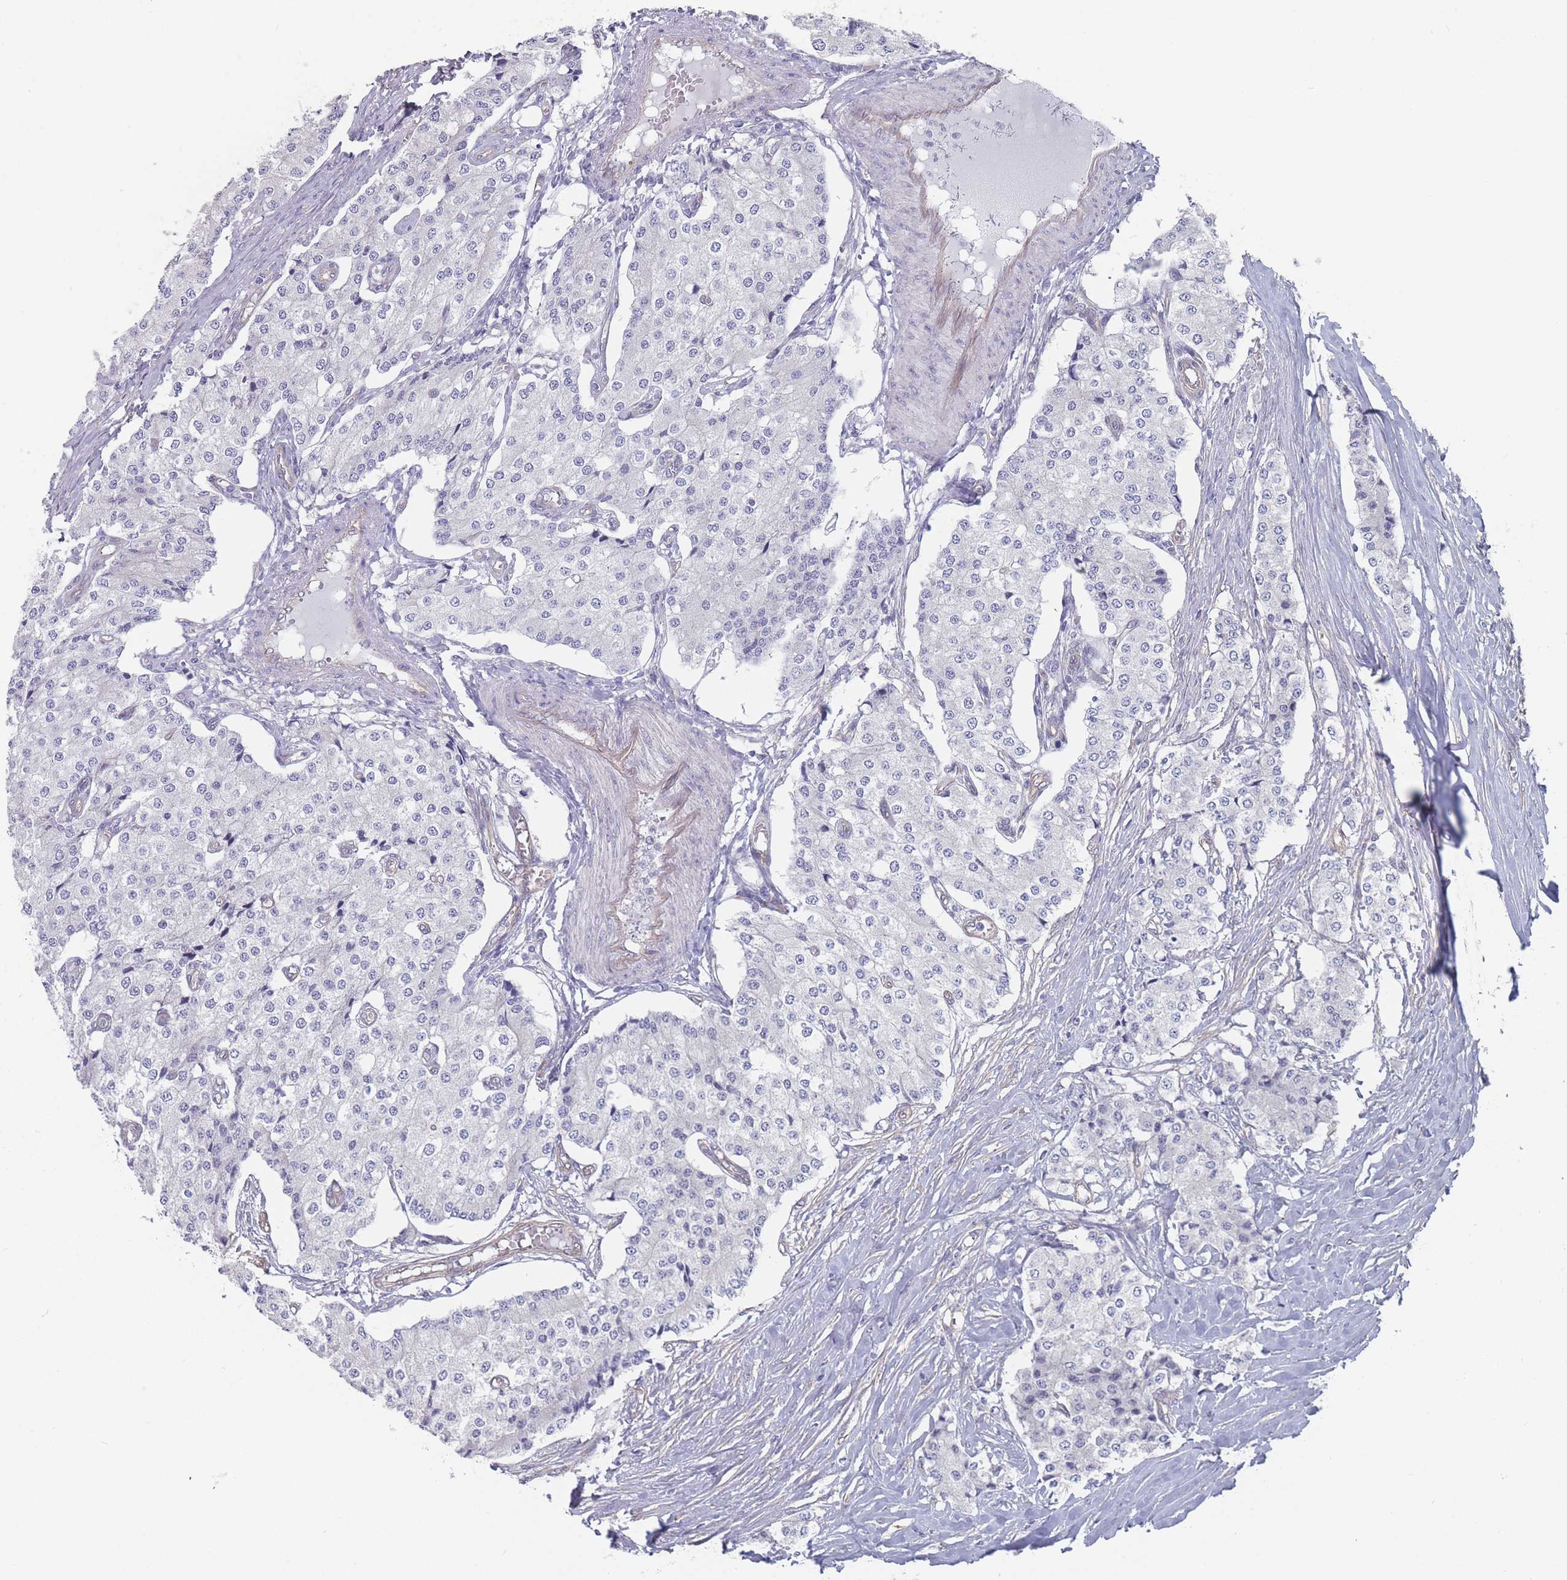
{"staining": {"intensity": "negative", "quantity": "none", "location": "none"}, "tissue": "carcinoid", "cell_type": "Tumor cells", "image_type": "cancer", "snomed": [{"axis": "morphology", "description": "Carcinoid, malignant, NOS"}, {"axis": "topography", "description": "Colon"}], "caption": "High power microscopy histopathology image of an IHC image of malignant carcinoid, revealing no significant positivity in tumor cells.", "gene": "SLC1A6", "patient": {"sex": "female", "age": 52}}